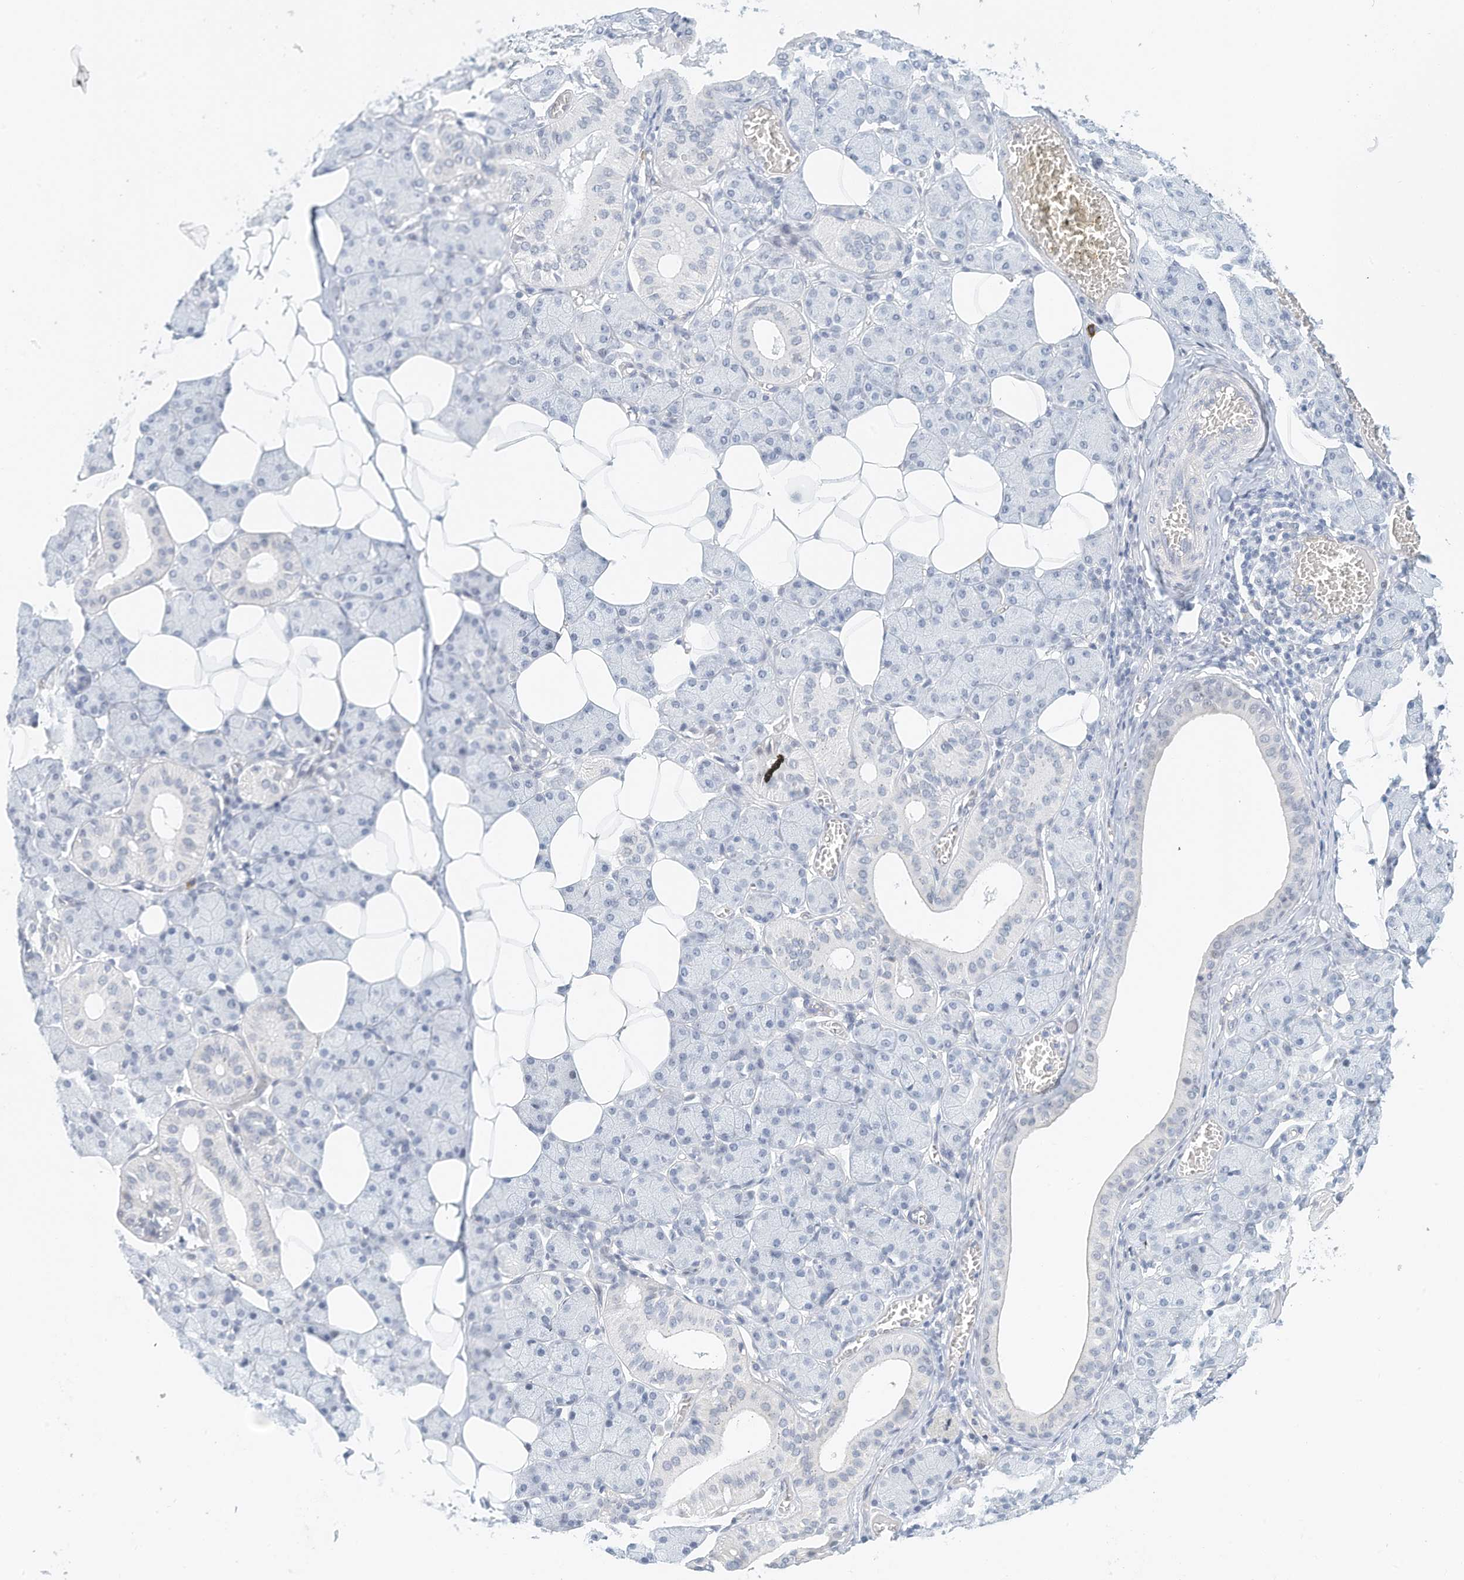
{"staining": {"intensity": "negative", "quantity": "none", "location": "none"}, "tissue": "salivary gland", "cell_type": "Glandular cells", "image_type": "normal", "snomed": [{"axis": "morphology", "description": "Normal tissue, NOS"}, {"axis": "topography", "description": "Salivary gland"}], "caption": "Photomicrograph shows no protein expression in glandular cells of benign salivary gland. Nuclei are stained in blue.", "gene": "ARHGAP28", "patient": {"sex": "female", "age": 33}}